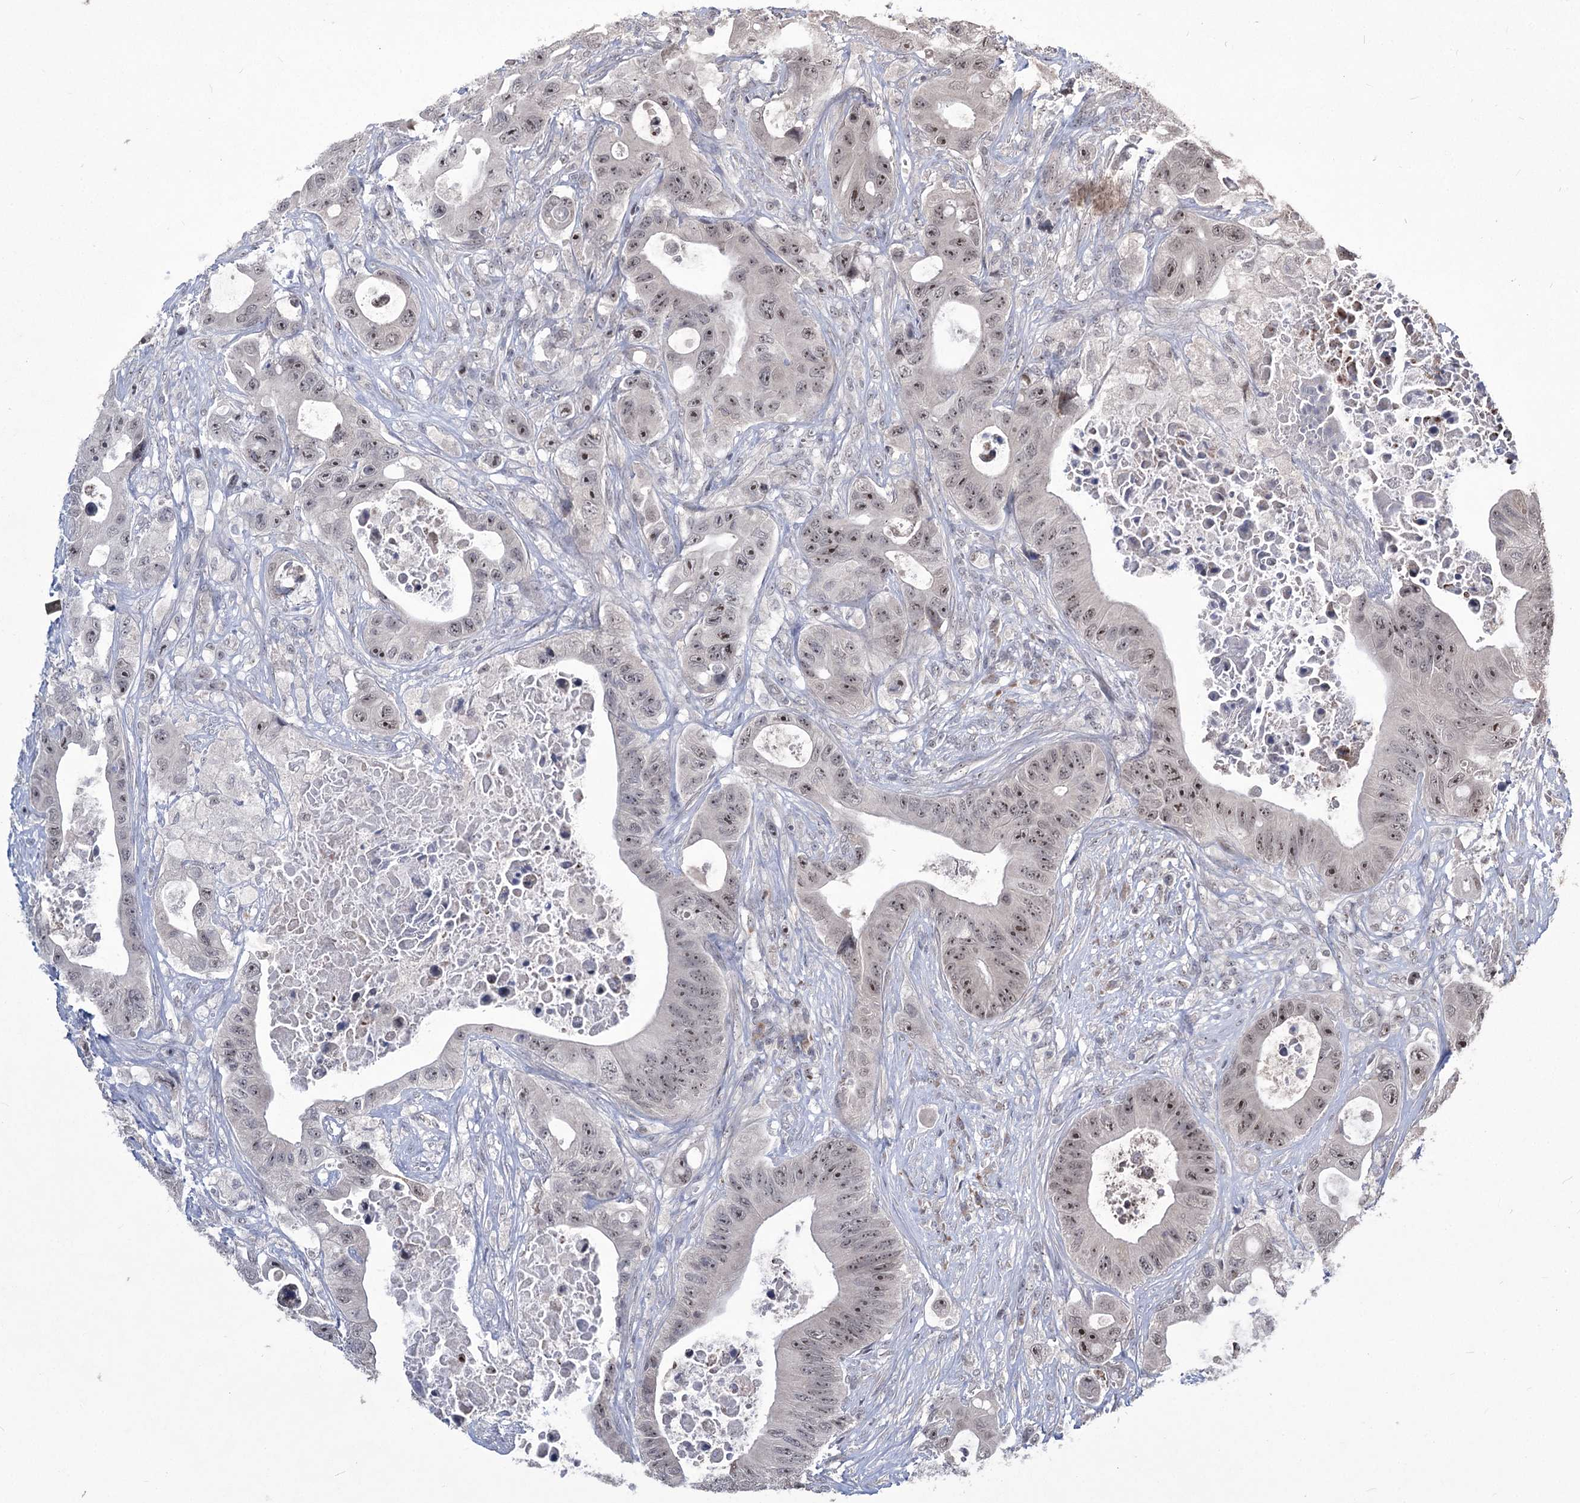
{"staining": {"intensity": "moderate", "quantity": "25%-75%", "location": "nuclear"}, "tissue": "colorectal cancer", "cell_type": "Tumor cells", "image_type": "cancer", "snomed": [{"axis": "morphology", "description": "Adenocarcinoma, NOS"}, {"axis": "topography", "description": "Colon"}], "caption": "A micrograph of colorectal adenocarcinoma stained for a protein displays moderate nuclear brown staining in tumor cells.", "gene": "VGLL4", "patient": {"sex": "female", "age": 46}}